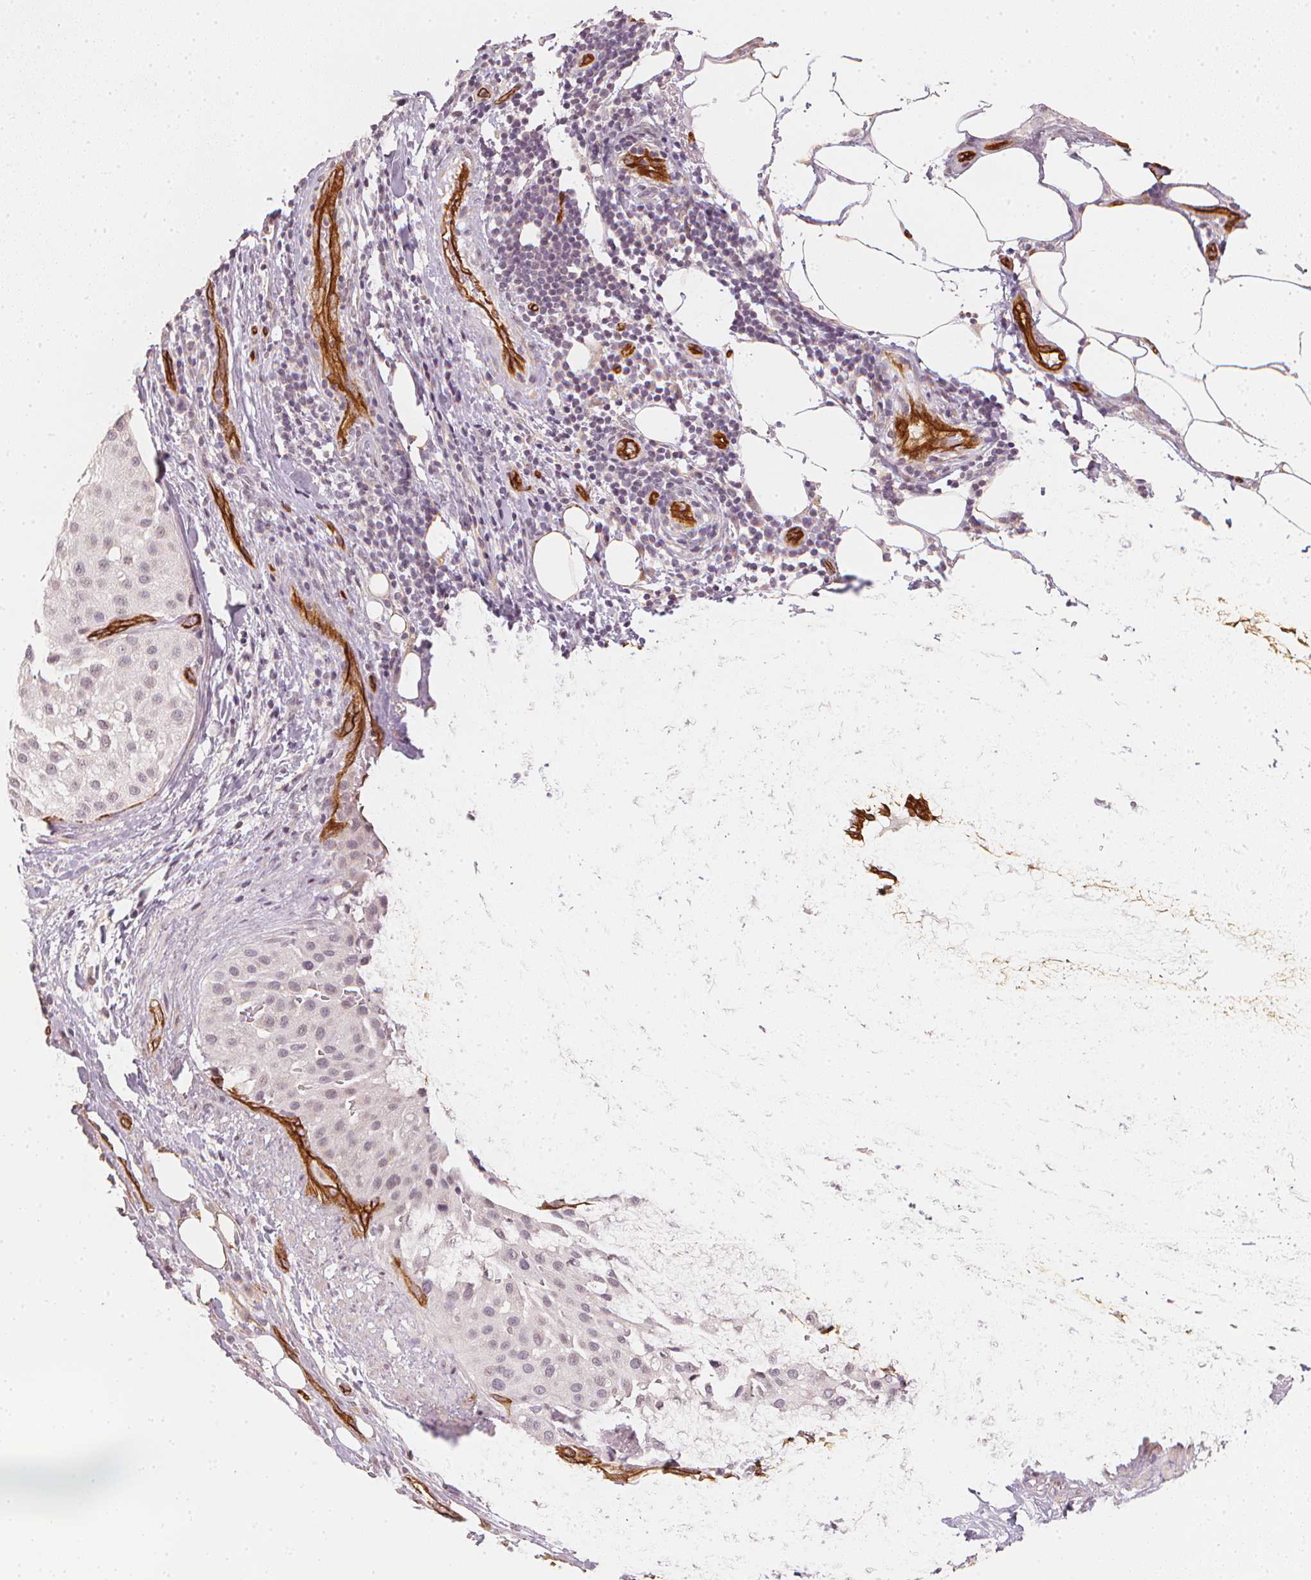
{"staining": {"intensity": "negative", "quantity": "none", "location": "none"}, "tissue": "melanoma", "cell_type": "Tumor cells", "image_type": "cancer", "snomed": [{"axis": "morphology", "description": "Malignant melanoma, Metastatic site"}, {"axis": "topography", "description": "Smooth muscle"}], "caption": "High magnification brightfield microscopy of melanoma stained with DAB (3,3'-diaminobenzidine) (brown) and counterstained with hematoxylin (blue): tumor cells show no significant expression. (DAB (3,3'-diaminobenzidine) immunohistochemistry, high magnification).", "gene": "CIB1", "patient": {"sex": "male", "age": 41}}